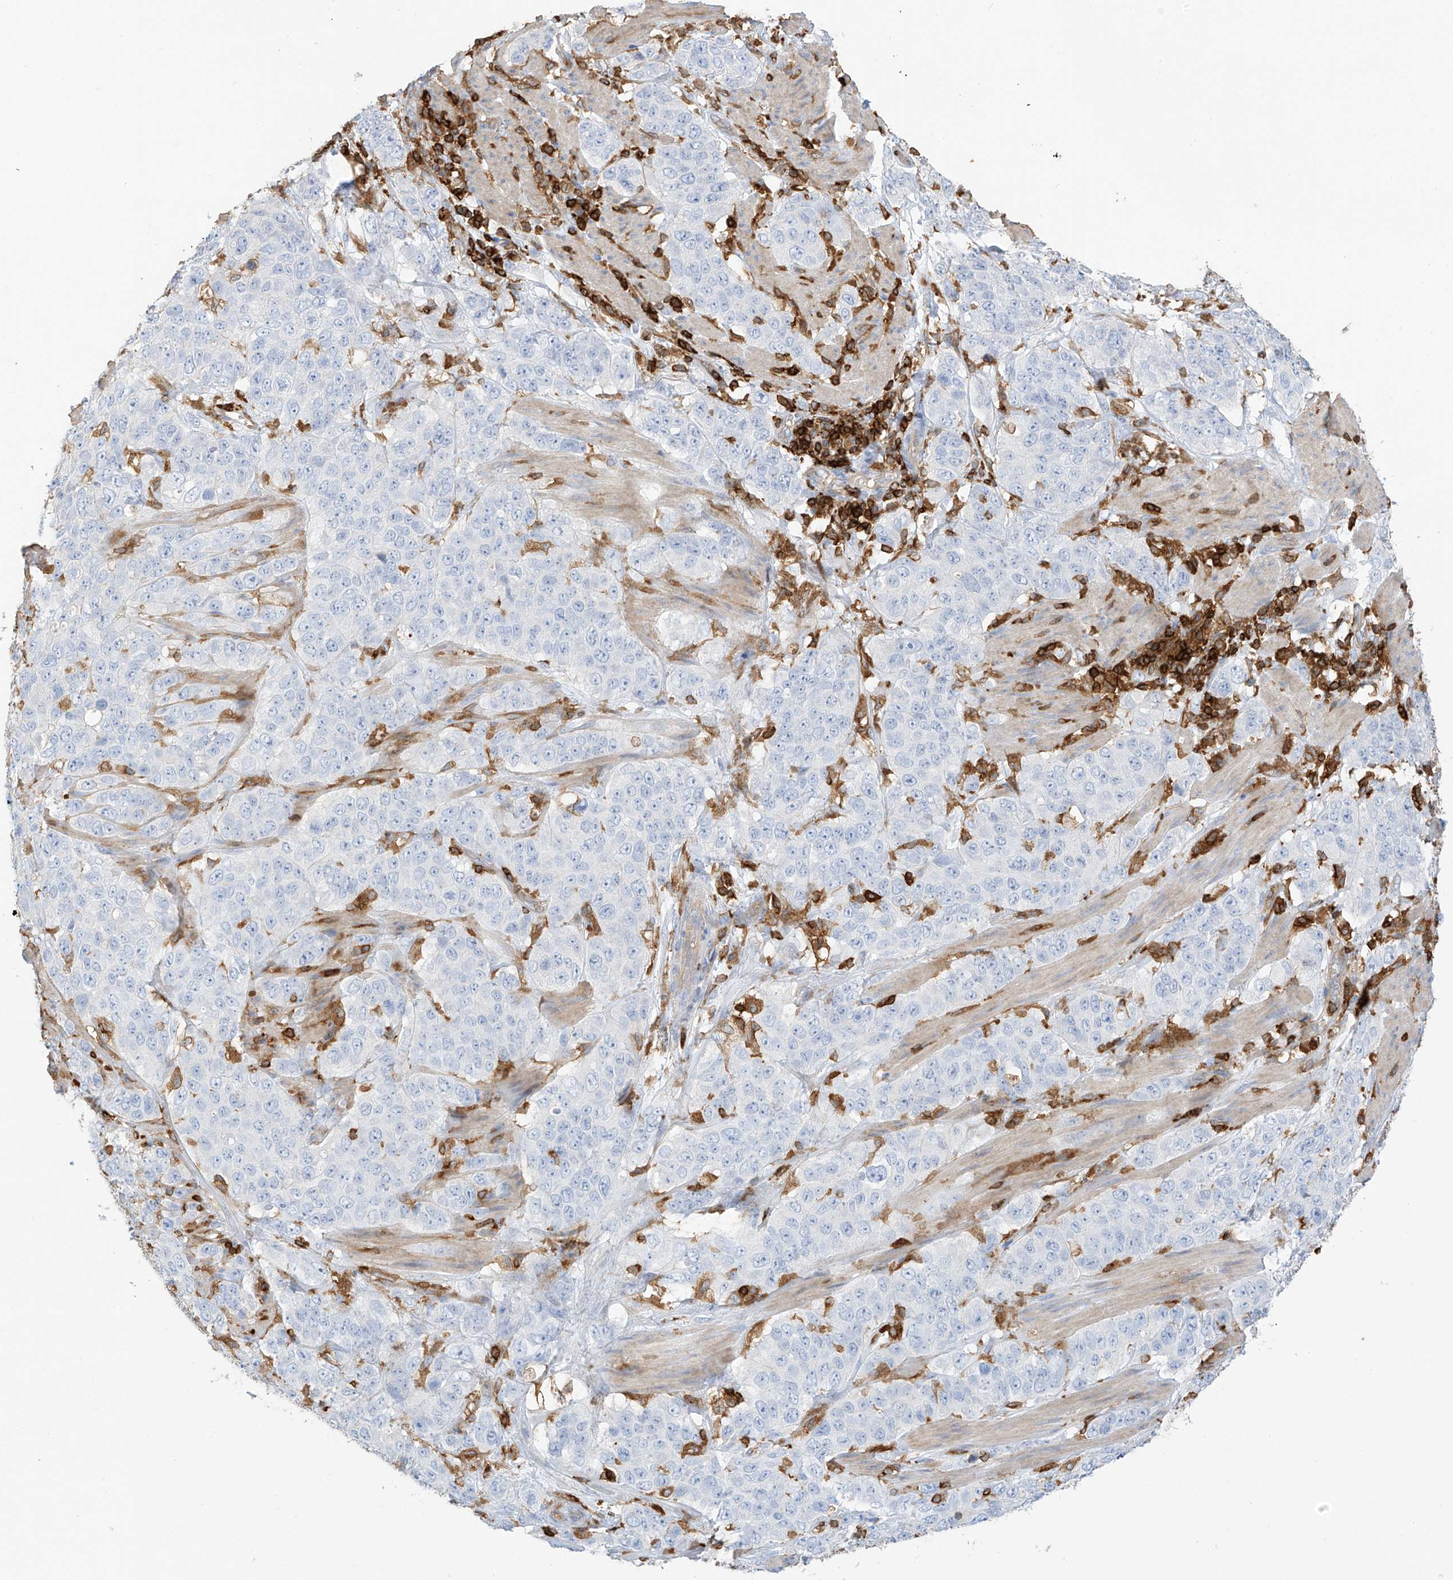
{"staining": {"intensity": "negative", "quantity": "none", "location": "none"}, "tissue": "stomach cancer", "cell_type": "Tumor cells", "image_type": "cancer", "snomed": [{"axis": "morphology", "description": "Adenocarcinoma, NOS"}, {"axis": "topography", "description": "Stomach"}], "caption": "Immunohistochemical staining of stomach cancer displays no significant positivity in tumor cells.", "gene": "ARHGAP25", "patient": {"sex": "male", "age": 48}}